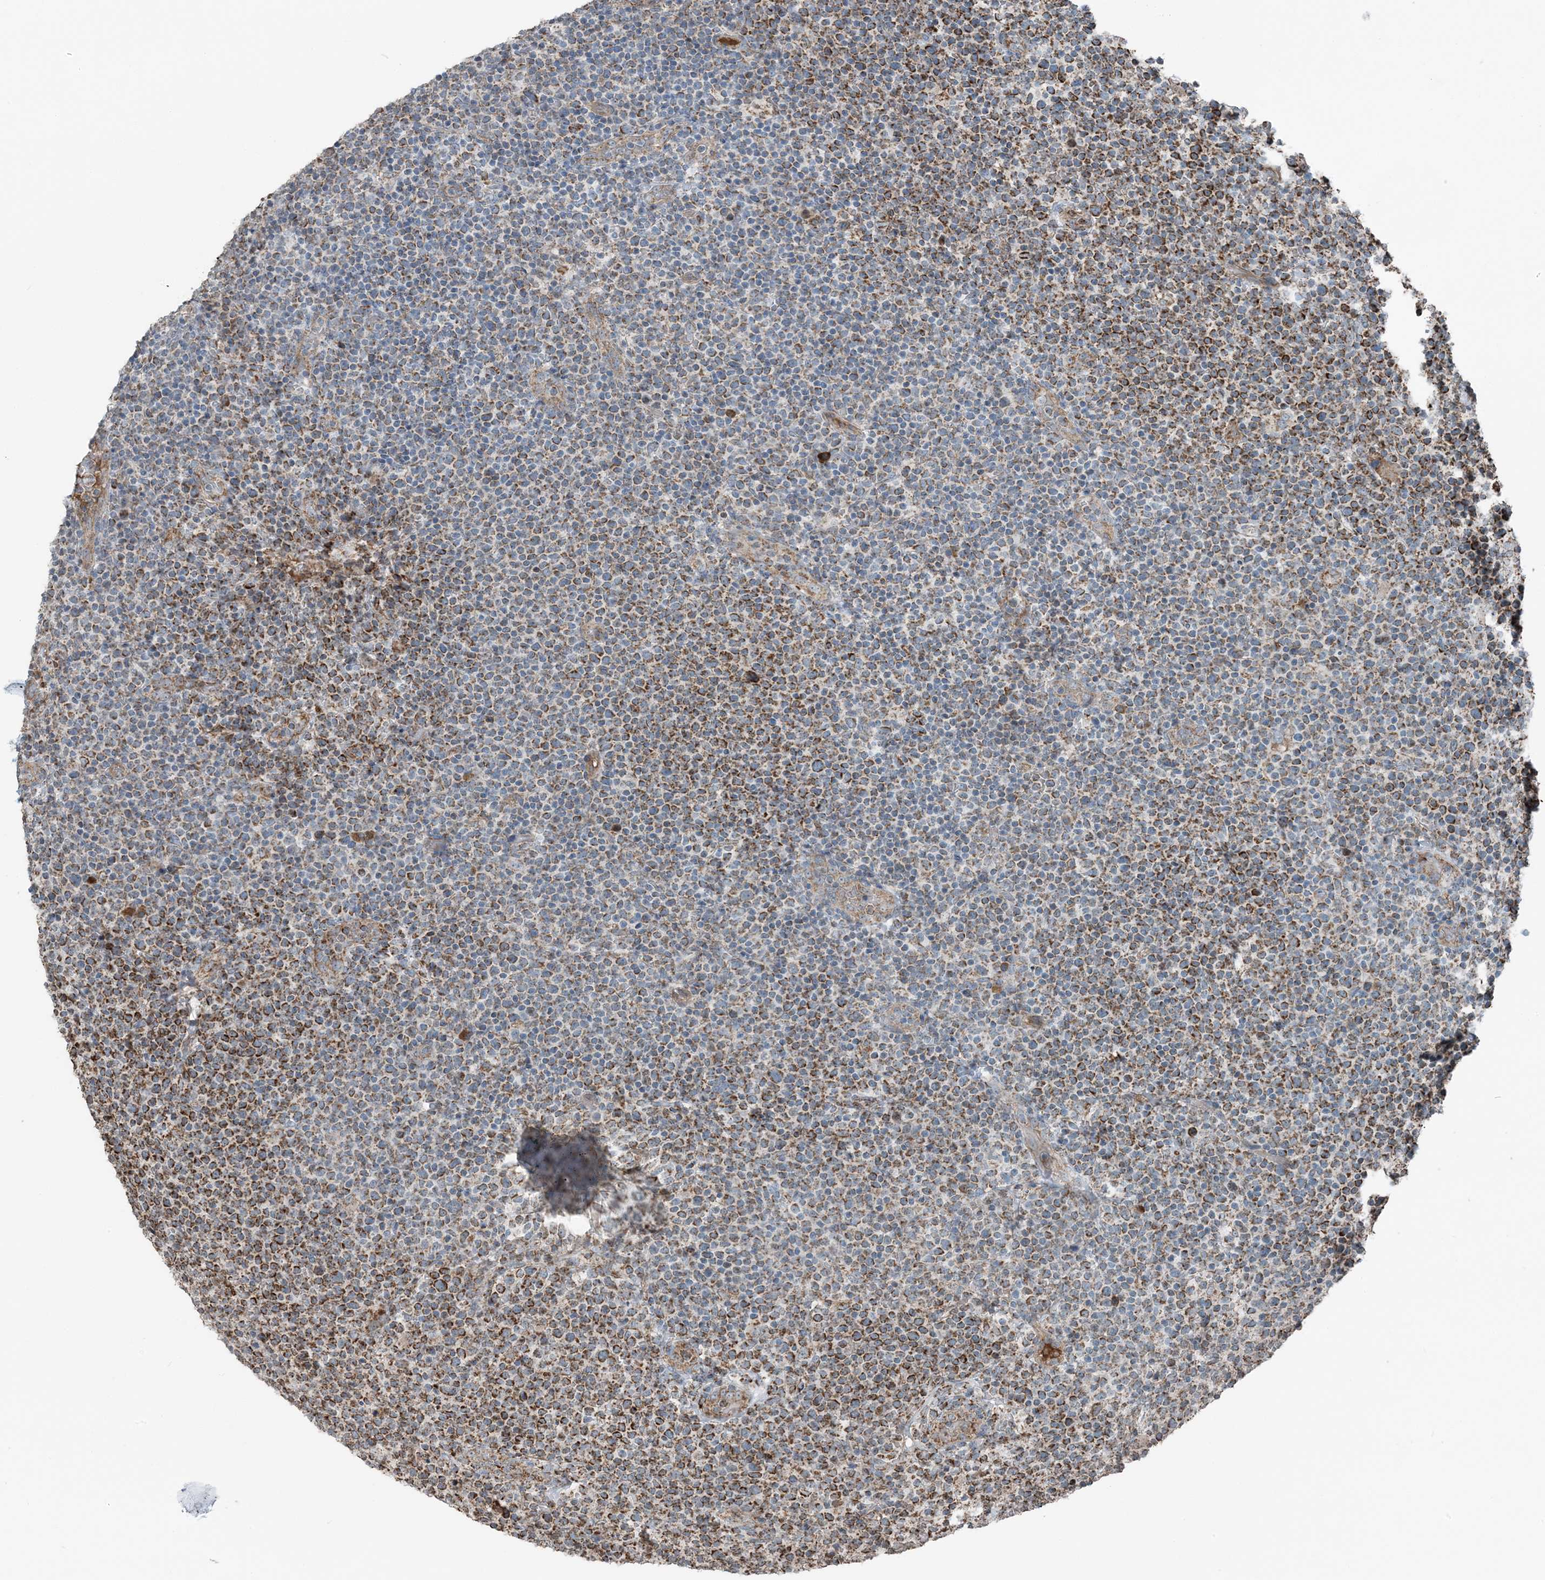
{"staining": {"intensity": "moderate", "quantity": ">75%", "location": "cytoplasmic/membranous"}, "tissue": "lymphoma", "cell_type": "Tumor cells", "image_type": "cancer", "snomed": [{"axis": "morphology", "description": "Malignant lymphoma, non-Hodgkin's type, High grade"}, {"axis": "topography", "description": "Lymph node"}], "caption": "DAB (3,3'-diaminobenzidine) immunohistochemical staining of human lymphoma displays moderate cytoplasmic/membranous protein positivity in approximately >75% of tumor cells. The protein of interest is shown in brown color, while the nuclei are stained blue.", "gene": "PILRB", "patient": {"sex": "male", "age": 61}}